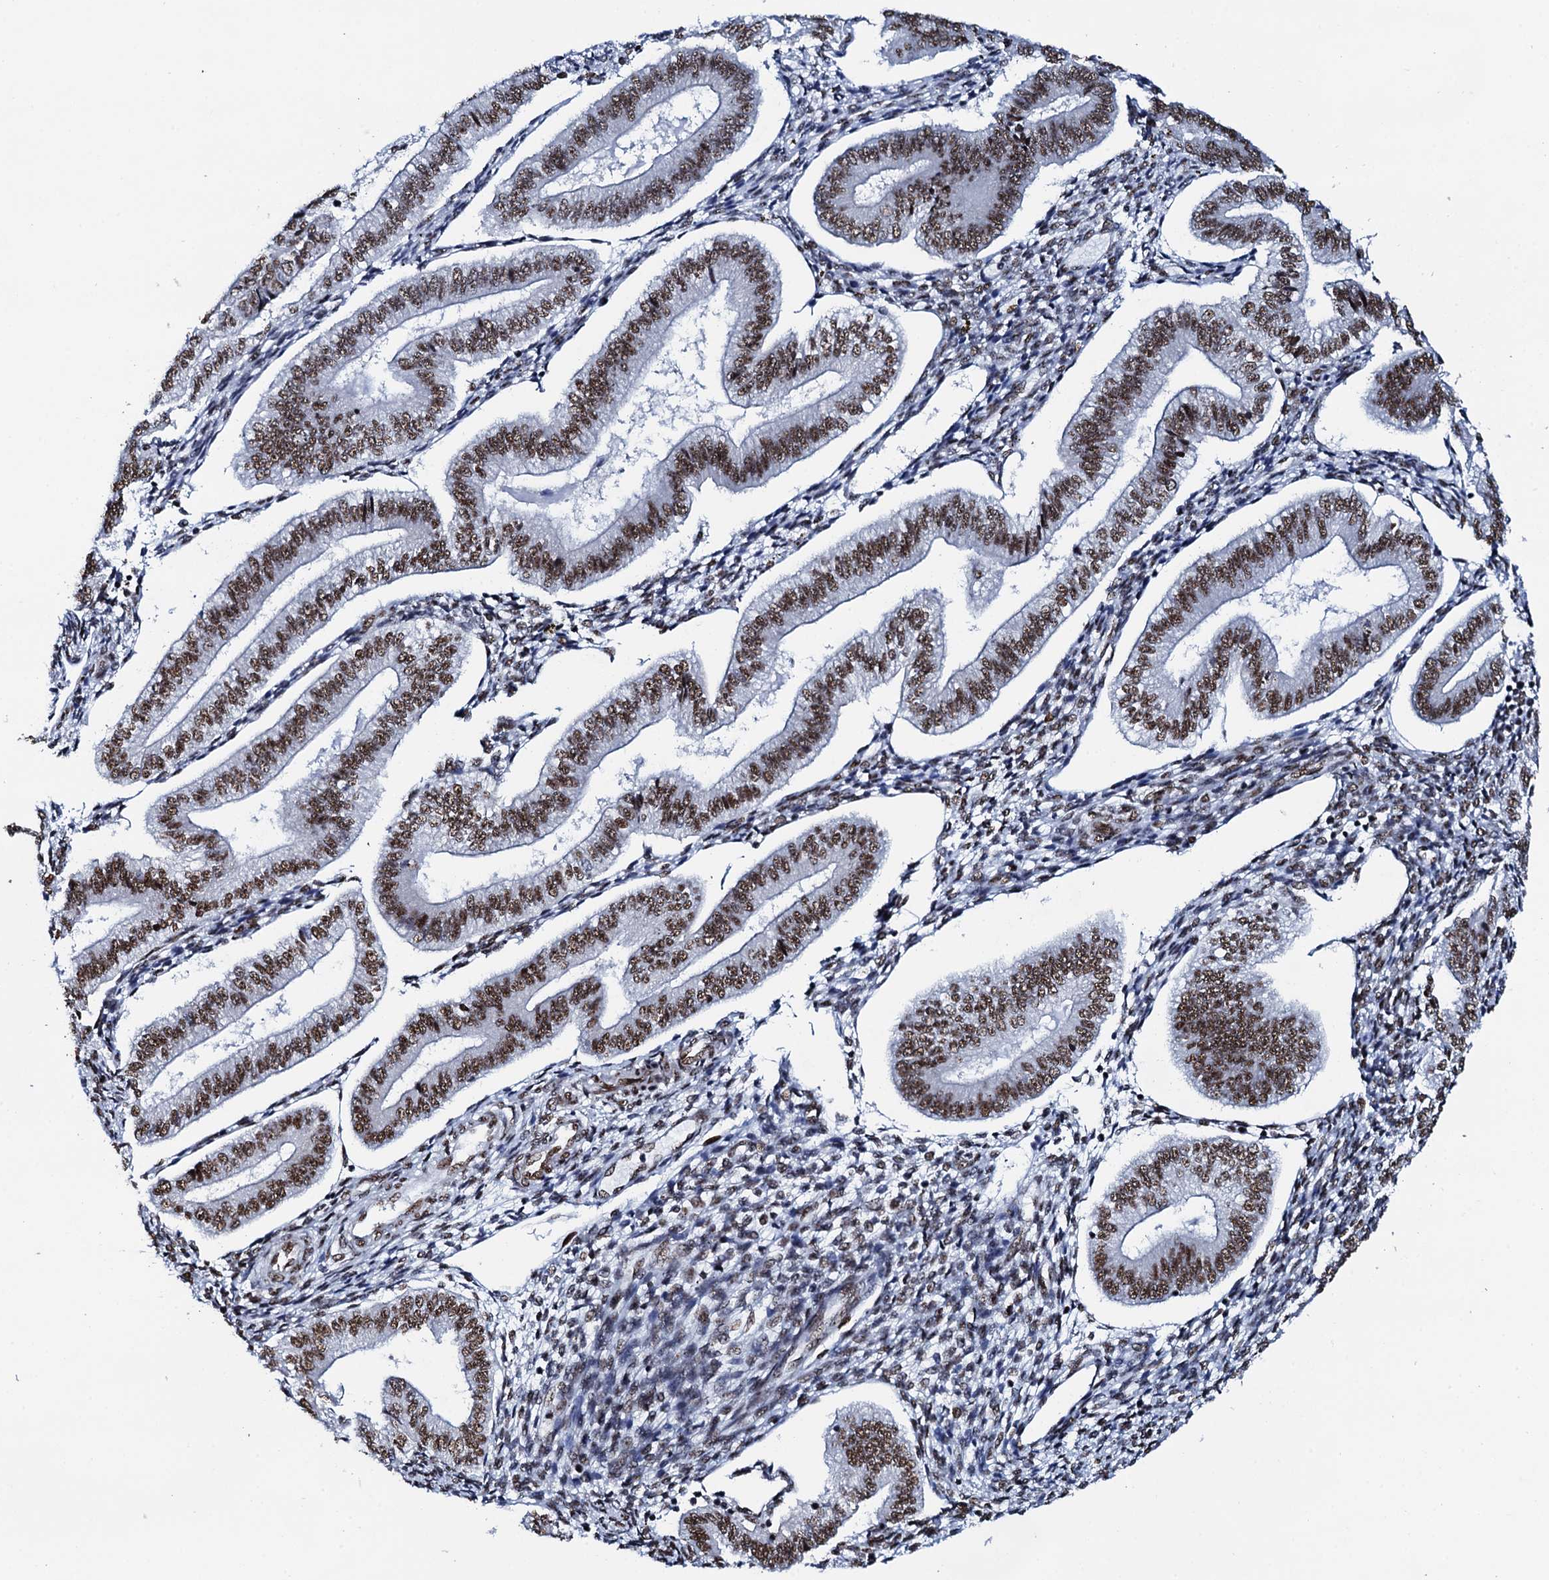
{"staining": {"intensity": "moderate", "quantity": "<25%", "location": "nuclear"}, "tissue": "endometrium", "cell_type": "Cells in endometrial stroma", "image_type": "normal", "snomed": [{"axis": "morphology", "description": "Normal tissue, NOS"}, {"axis": "topography", "description": "Endometrium"}], "caption": "This photomicrograph reveals immunohistochemistry staining of benign endometrium, with low moderate nuclear expression in approximately <25% of cells in endometrial stroma.", "gene": "NKAPD1", "patient": {"sex": "female", "age": 34}}